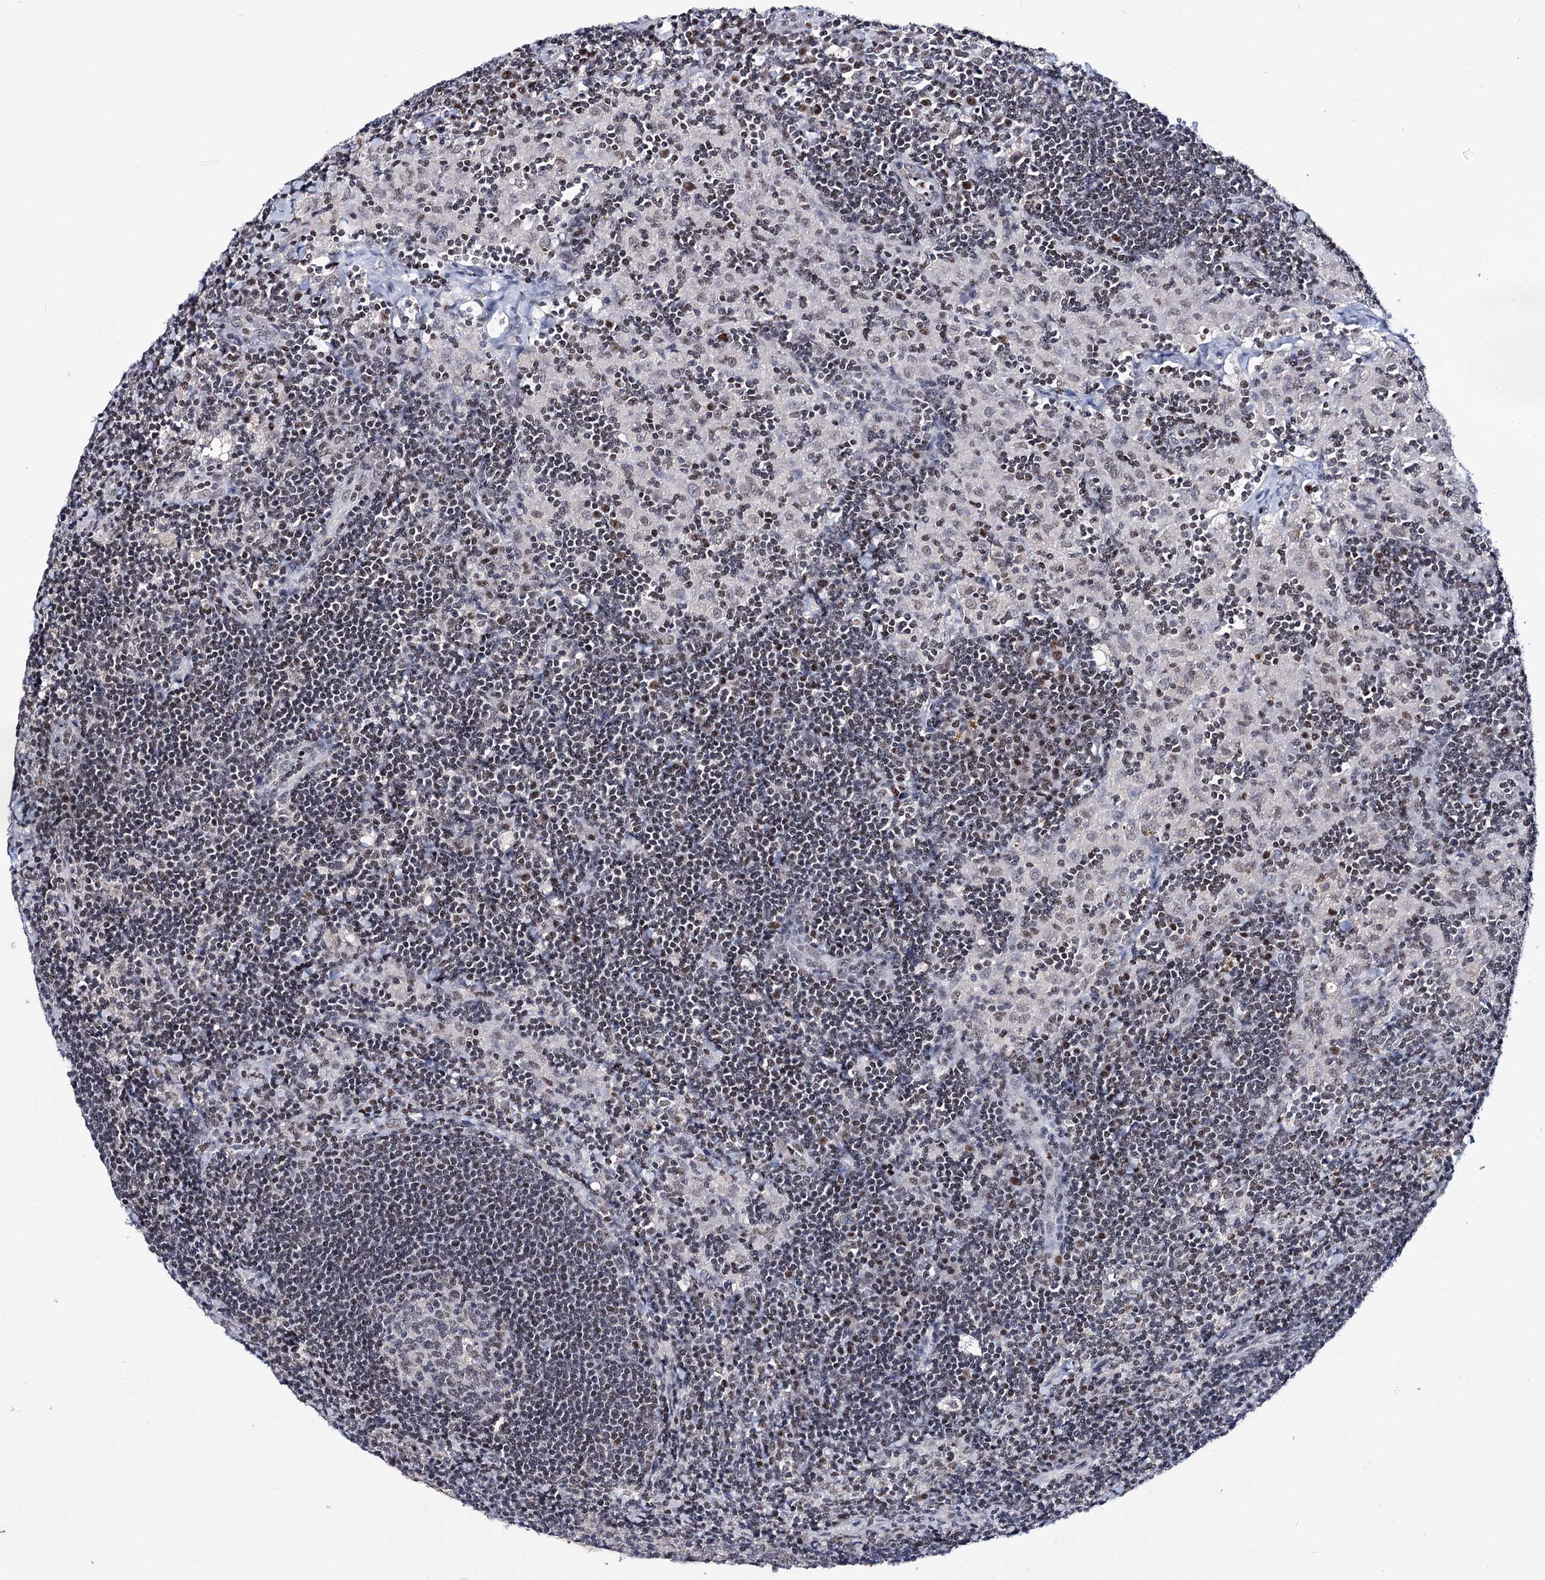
{"staining": {"intensity": "weak", "quantity": "25%-75%", "location": "nuclear"}, "tissue": "lymph node", "cell_type": "Germinal center cells", "image_type": "normal", "snomed": [{"axis": "morphology", "description": "Normal tissue, NOS"}, {"axis": "topography", "description": "Lymph node"}], "caption": "The micrograph reveals a brown stain indicating the presence of a protein in the nuclear of germinal center cells in lymph node.", "gene": "SMCHD1", "patient": {"sex": "male", "age": 24}}